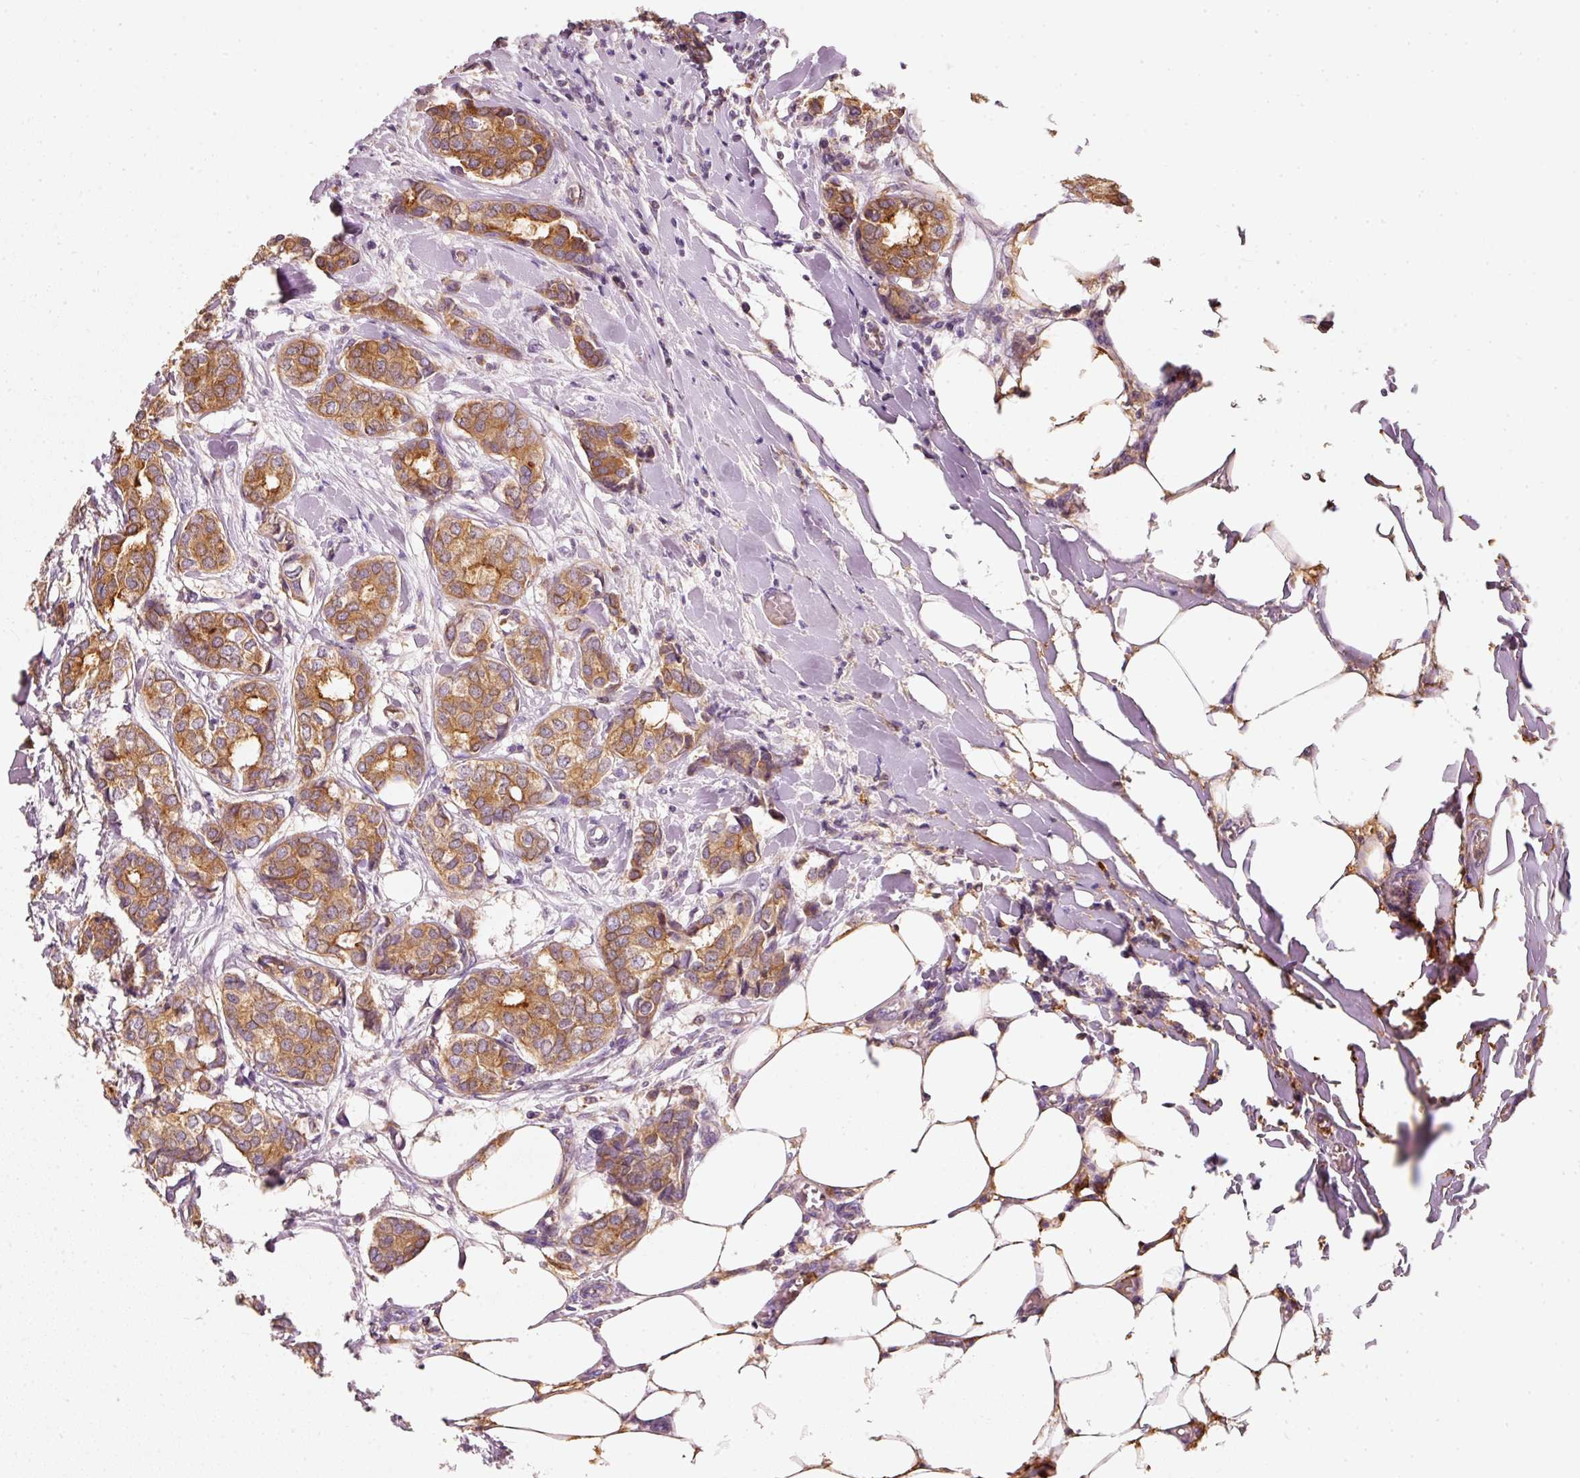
{"staining": {"intensity": "moderate", "quantity": ">75%", "location": "cytoplasmic/membranous"}, "tissue": "breast cancer", "cell_type": "Tumor cells", "image_type": "cancer", "snomed": [{"axis": "morphology", "description": "Duct carcinoma"}, {"axis": "topography", "description": "Breast"}], "caption": "Immunohistochemical staining of human breast cancer (invasive ductal carcinoma) exhibits medium levels of moderate cytoplasmic/membranous expression in about >75% of tumor cells.", "gene": "IQGAP2", "patient": {"sex": "female", "age": 73}}